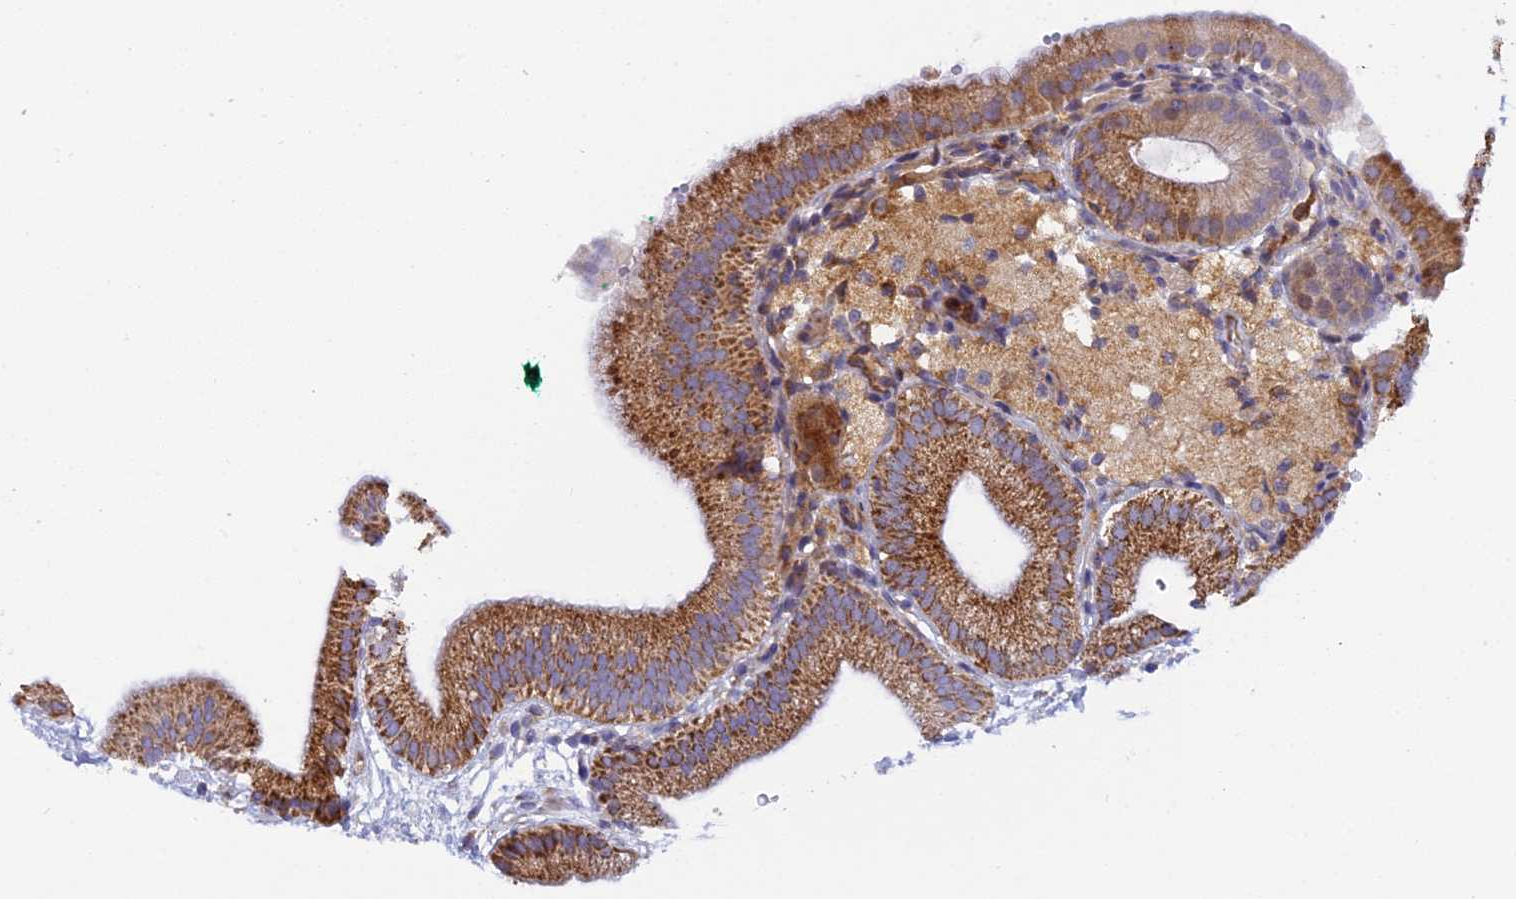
{"staining": {"intensity": "moderate", "quantity": ">75%", "location": "cytoplasmic/membranous"}, "tissue": "gallbladder", "cell_type": "Glandular cells", "image_type": "normal", "snomed": [{"axis": "morphology", "description": "Normal tissue, NOS"}, {"axis": "topography", "description": "Gallbladder"}], "caption": "Normal gallbladder was stained to show a protein in brown. There is medium levels of moderate cytoplasmic/membranous staining in about >75% of glandular cells.", "gene": "CLCN7", "patient": {"sex": "male", "age": 55}}